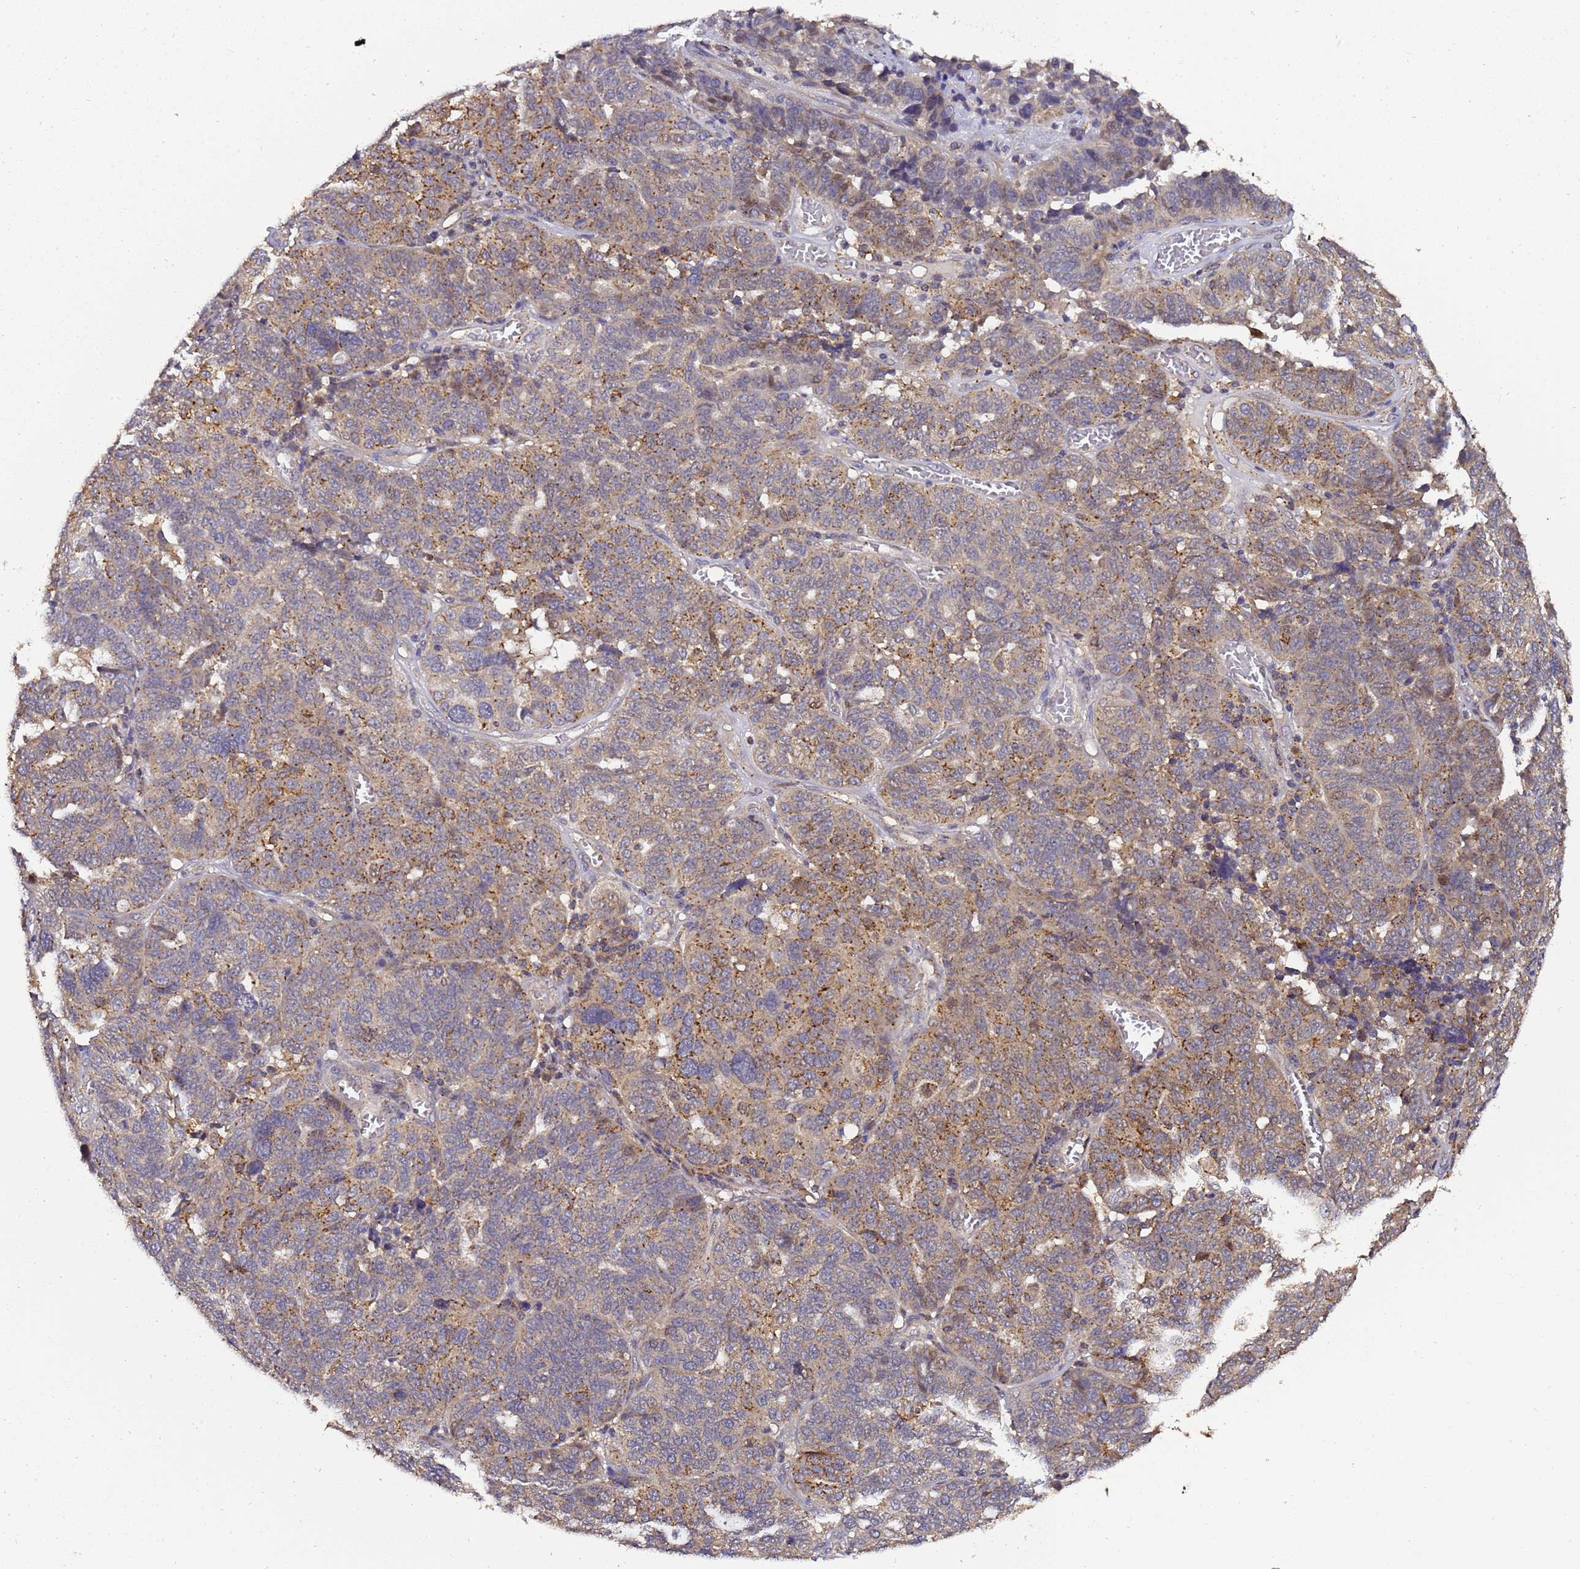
{"staining": {"intensity": "moderate", "quantity": "25%-75%", "location": "cytoplasmic/membranous"}, "tissue": "ovarian cancer", "cell_type": "Tumor cells", "image_type": "cancer", "snomed": [{"axis": "morphology", "description": "Cystadenocarcinoma, serous, NOS"}, {"axis": "topography", "description": "Ovary"}], "caption": "Protein expression analysis of human ovarian cancer reveals moderate cytoplasmic/membranous positivity in approximately 25%-75% of tumor cells.", "gene": "LGI4", "patient": {"sex": "female", "age": 59}}